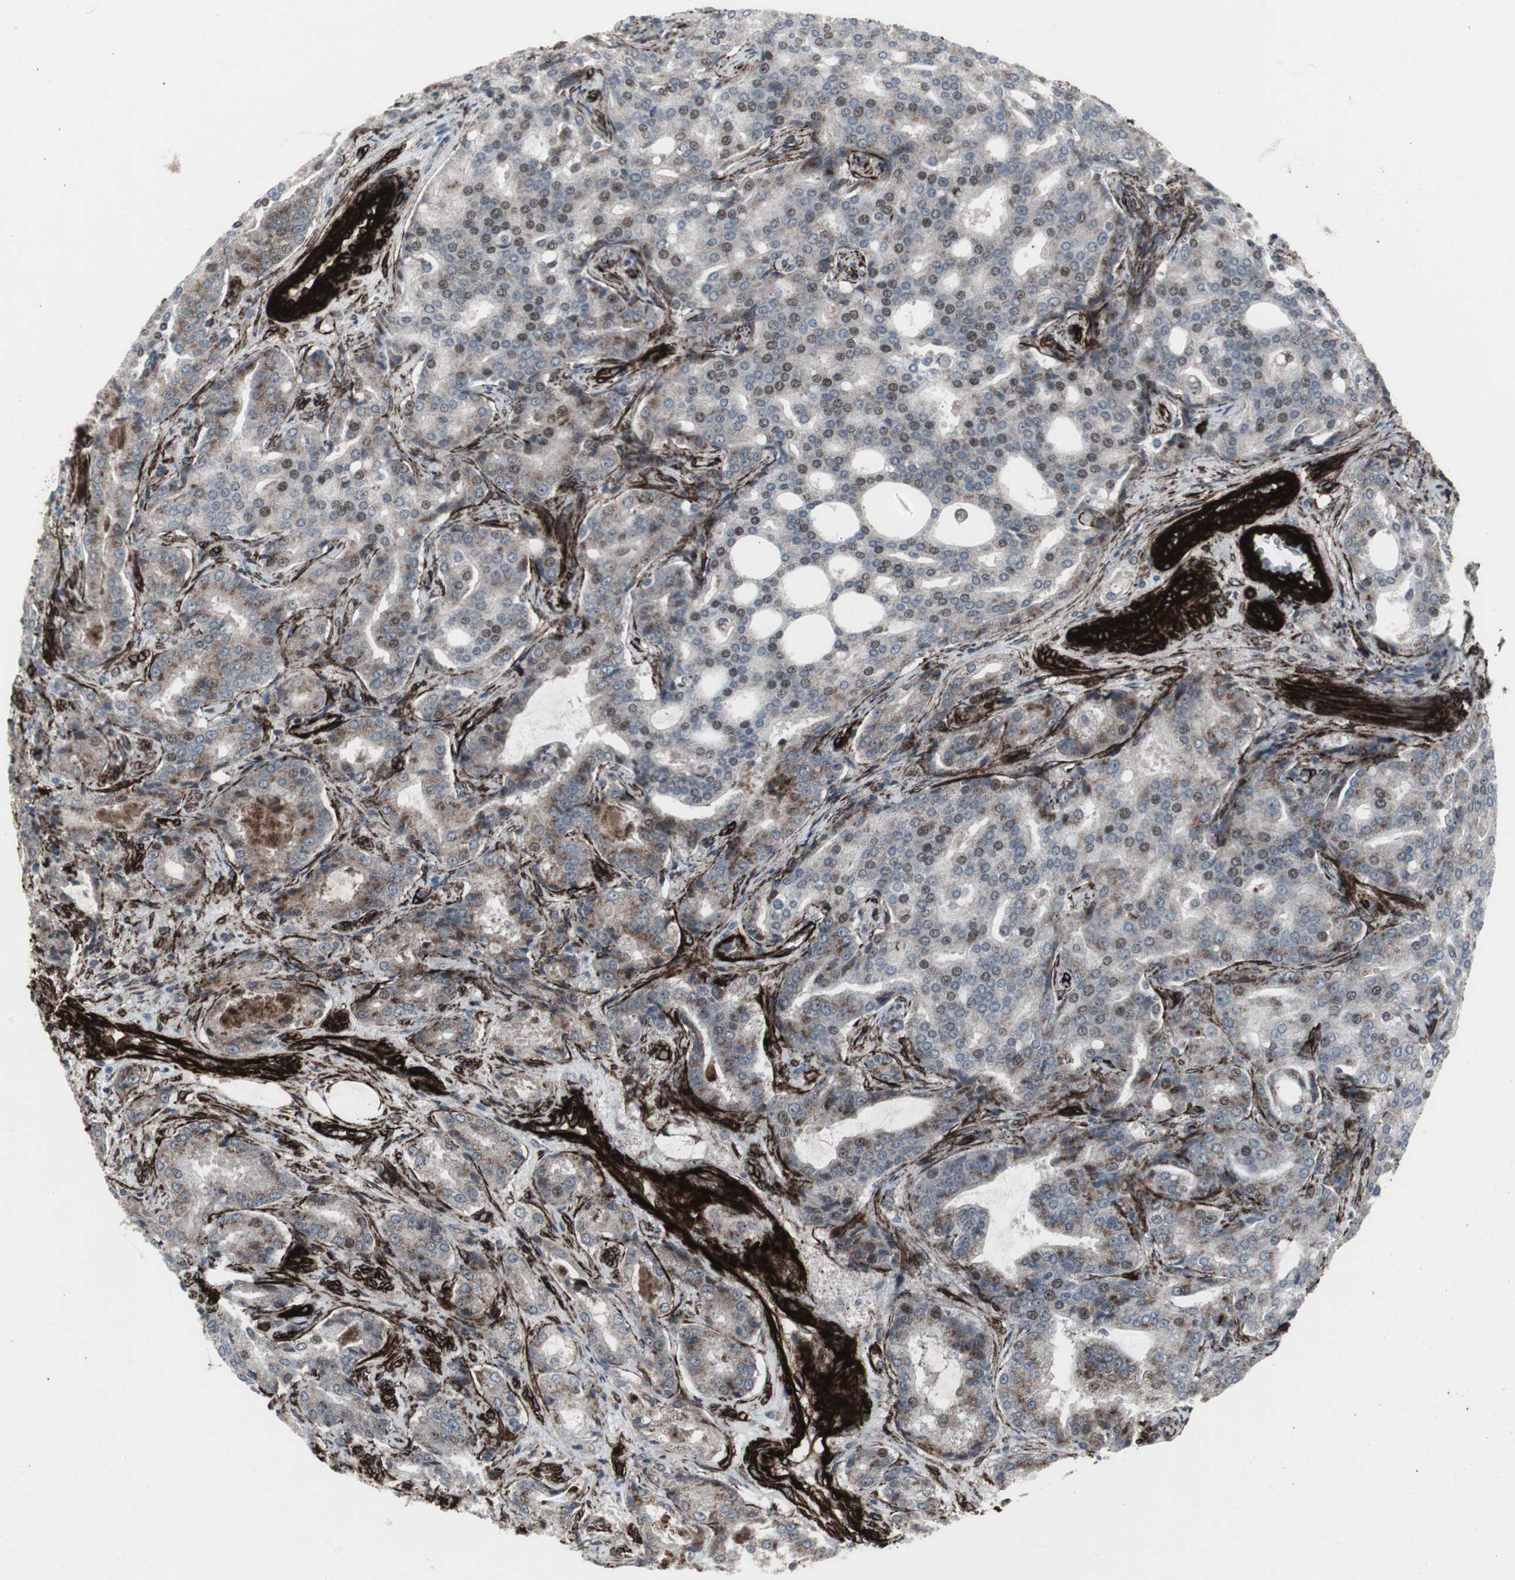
{"staining": {"intensity": "weak", "quantity": "<25%", "location": "cytoplasmic/membranous,nuclear"}, "tissue": "prostate cancer", "cell_type": "Tumor cells", "image_type": "cancer", "snomed": [{"axis": "morphology", "description": "Adenocarcinoma, High grade"}, {"axis": "topography", "description": "Prostate"}], "caption": "IHC of prostate cancer demonstrates no positivity in tumor cells.", "gene": "PDGFA", "patient": {"sex": "male", "age": 72}}